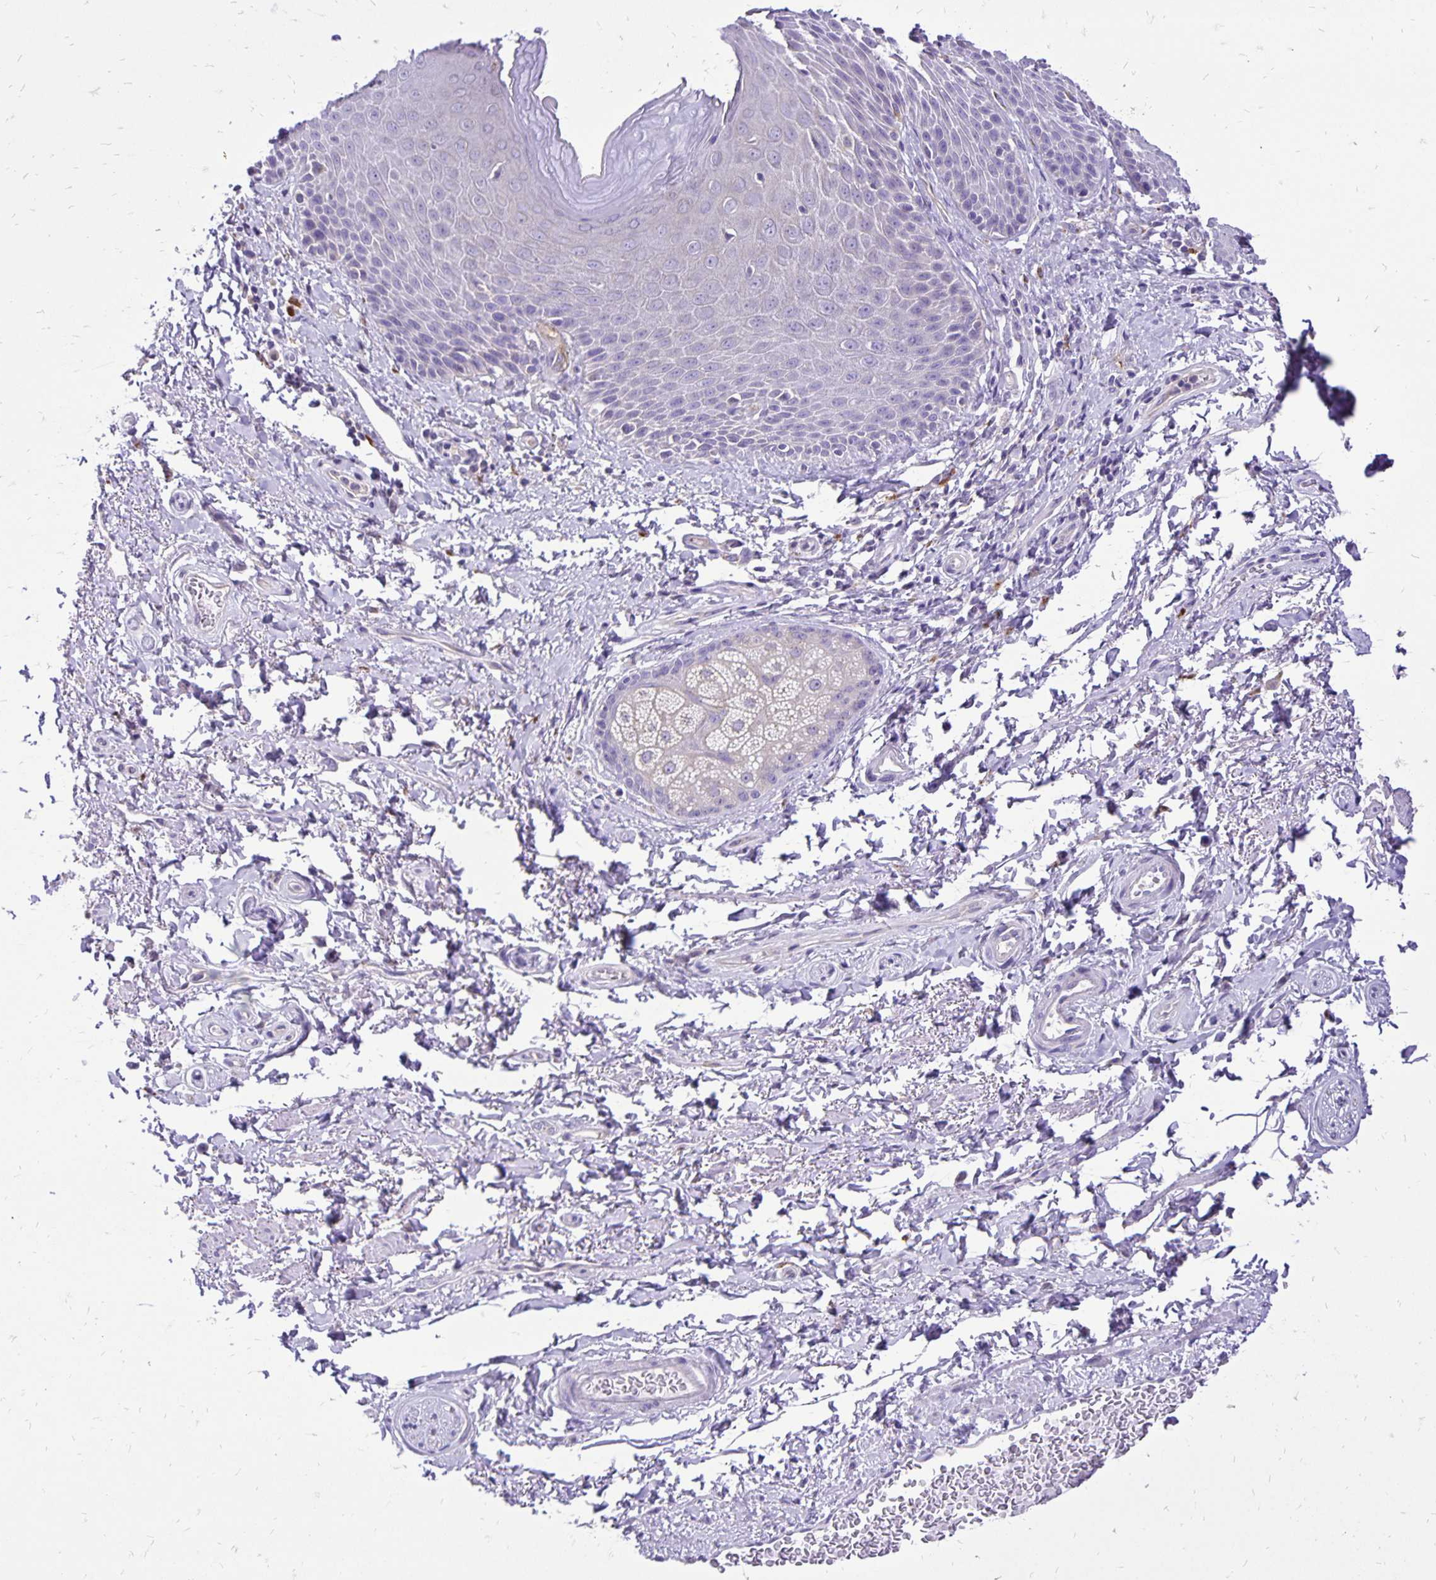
{"staining": {"intensity": "negative", "quantity": "none", "location": "none"}, "tissue": "adipose tissue", "cell_type": "Adipocytes", "image_type": "normal", "snomed": [{"axis": "morphology", "description": "Normal tissue, NOS"}, {"axis": "topography", "description": "Peripheral nerve tissue"}], "caption": "DAB (3,3'-diaminobenzidine) immunohistochemical staining of benign adipose tissue demonstrates no significant staining in adipocytes. (Brightfield microscopy of DAB immunohistochemistry at high magnification).", "gene": "EIF5A", "patient": {"sex": "male", "age": 51}}